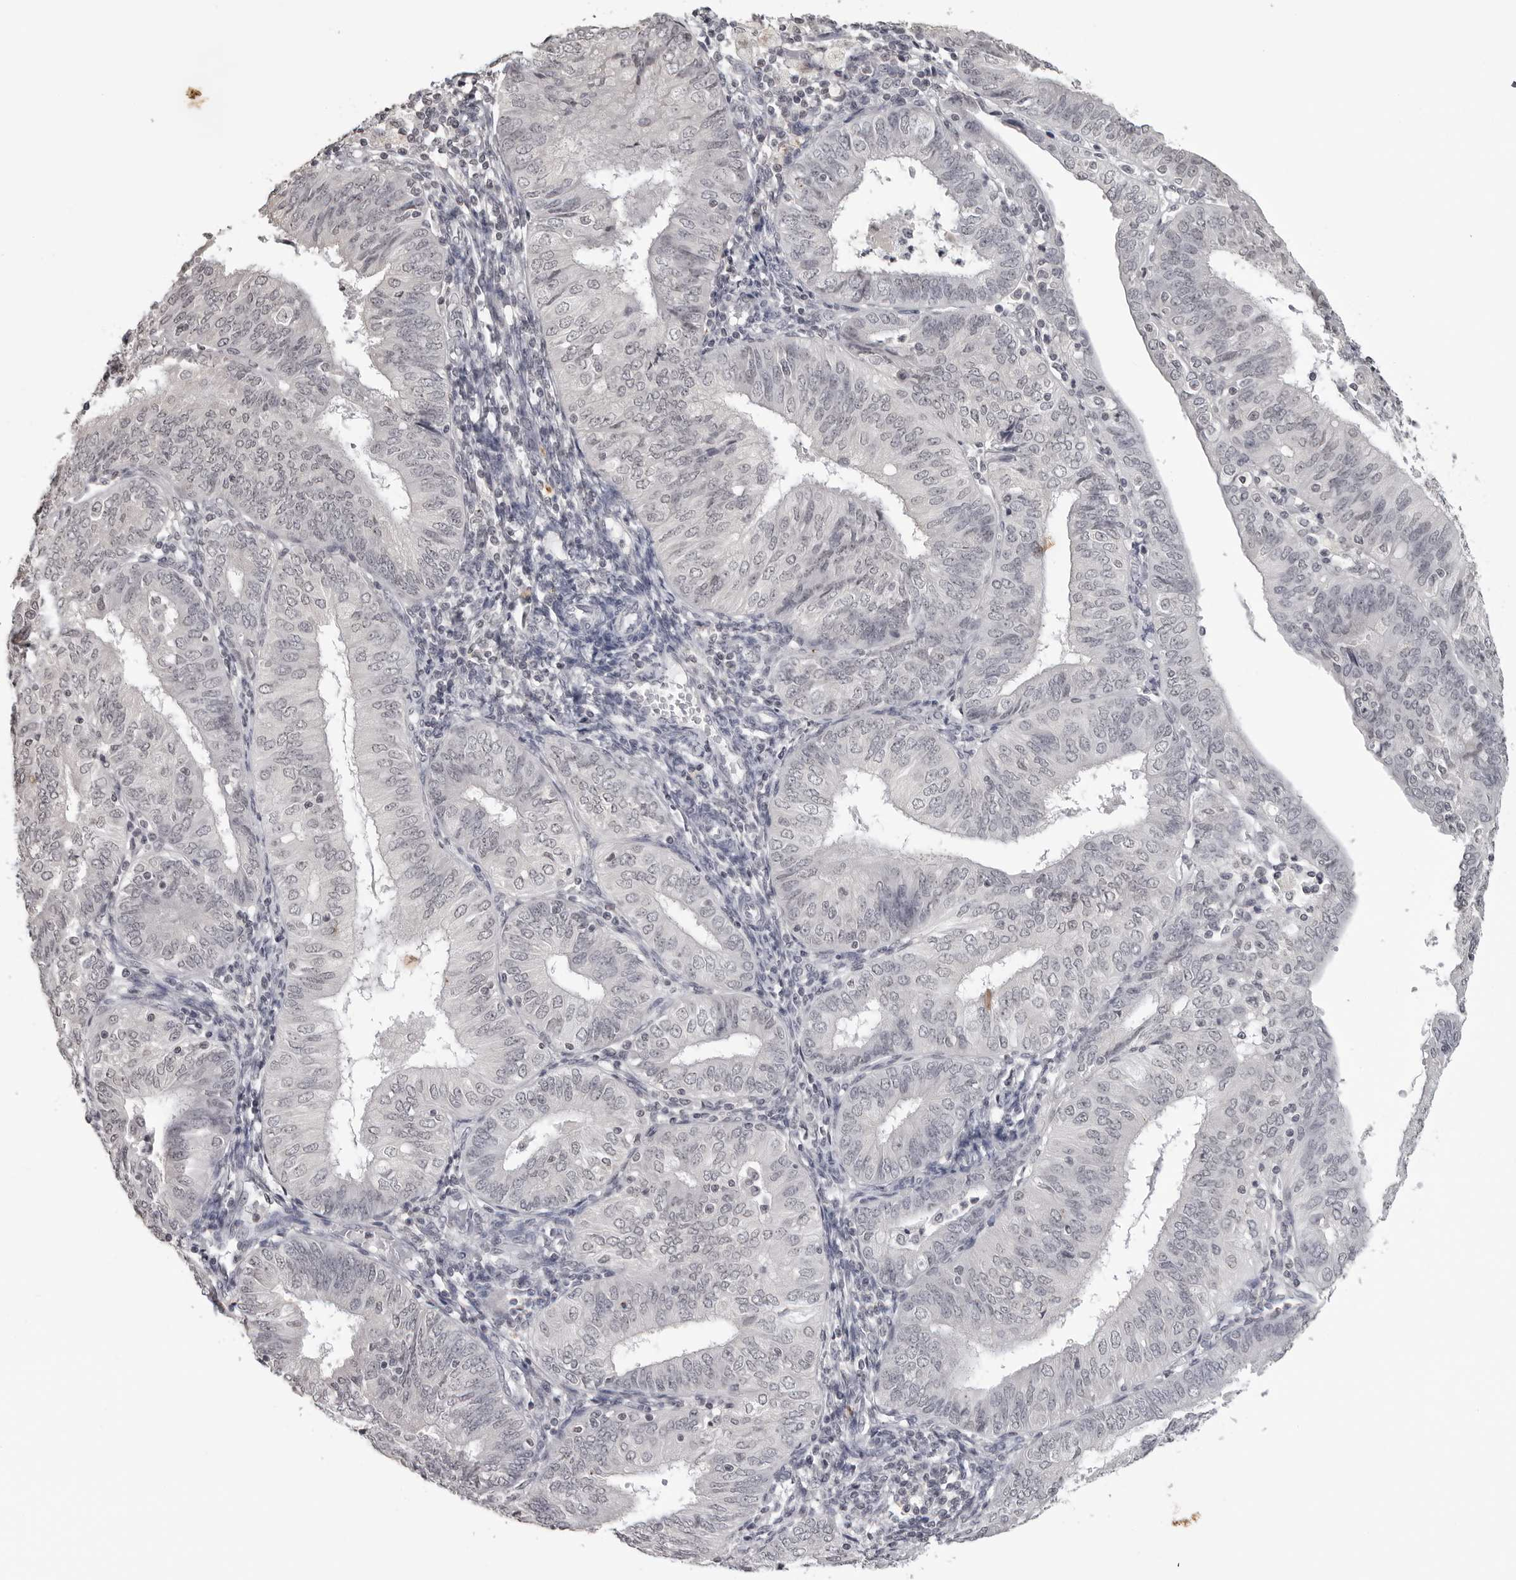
{"staining": {"intensity": "negative", "quantity": "none", "location": "none"}, "tissue": "endometrial cancer", "cell_type": "Tumor cells", "image_type": "cancer", "snomed": [{"axis": "morphology", "description": "Adenocarcinoma, NOS"}, {"axis": "topography", "description": "Endometrium"}], "caption": "This histopathology image is of endometrial cancer (adenocarcinoma) stained with immunohistochemistry to label a protein in brown with the nuclei are counter-stained blue. There is no positivity in tumor cells.", "gene": "DDX54", "patient": {"sex": "female", "age": 58}}